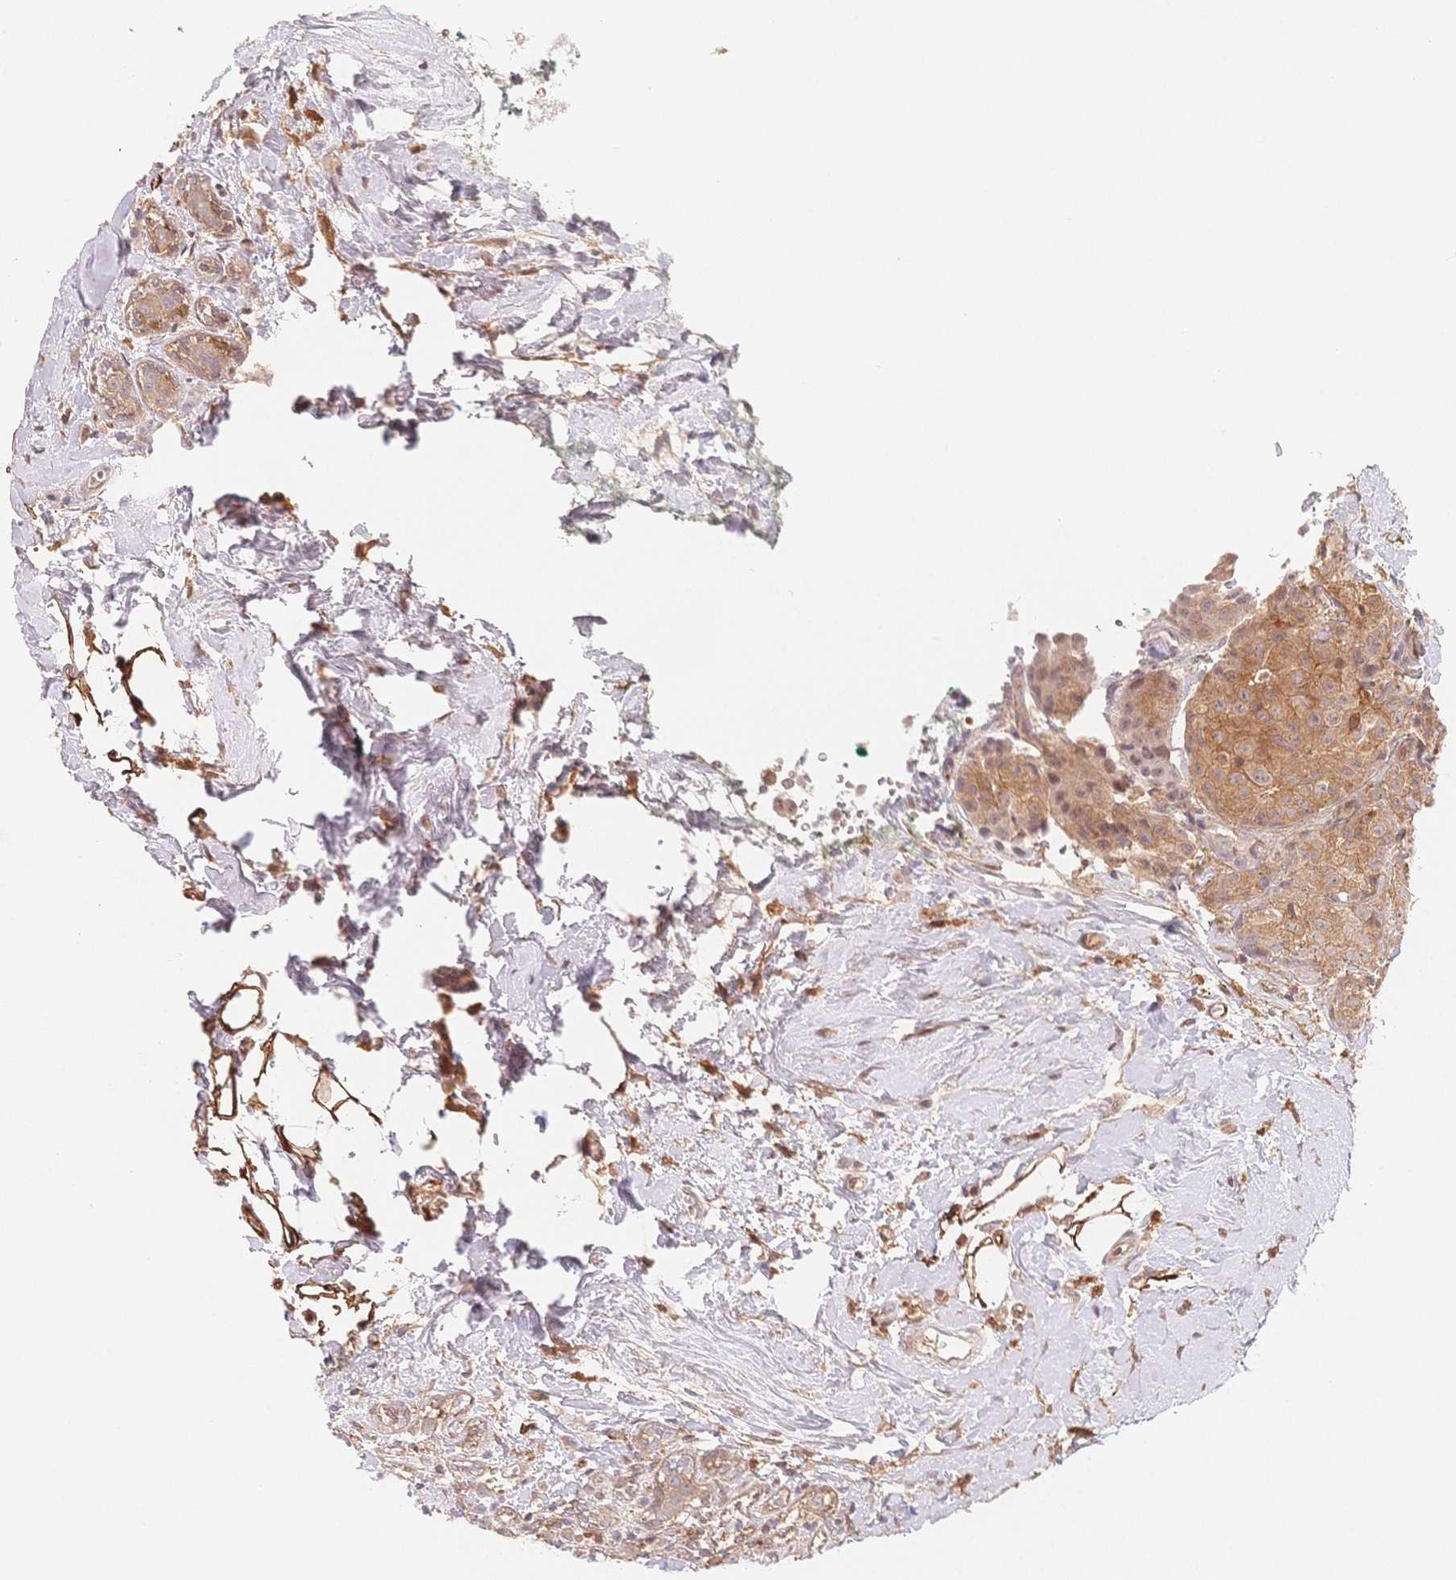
{"staining": {"intensity": "moderate", "quantity": ">75%", "location": "cytoplasmic/membranous"}, "tissue": "breast cancer", "cell_type": "Tumor cells", "image_type": "cancer", "snomed": [{"axis": "morphology", "description": "Duct carcinoma"}, {"axis": "topography", "description": "Breast"}], "caption": "Tumor cells show moderate cytoplasmic/membranous staining in about >75% of cells in breast invasive ductal carcinoma. The protein of interest is shown in brown color, while the nuclei are stained blue.", "gene": "C12orf75", "patient": {"sex": "female", "age": 43}}